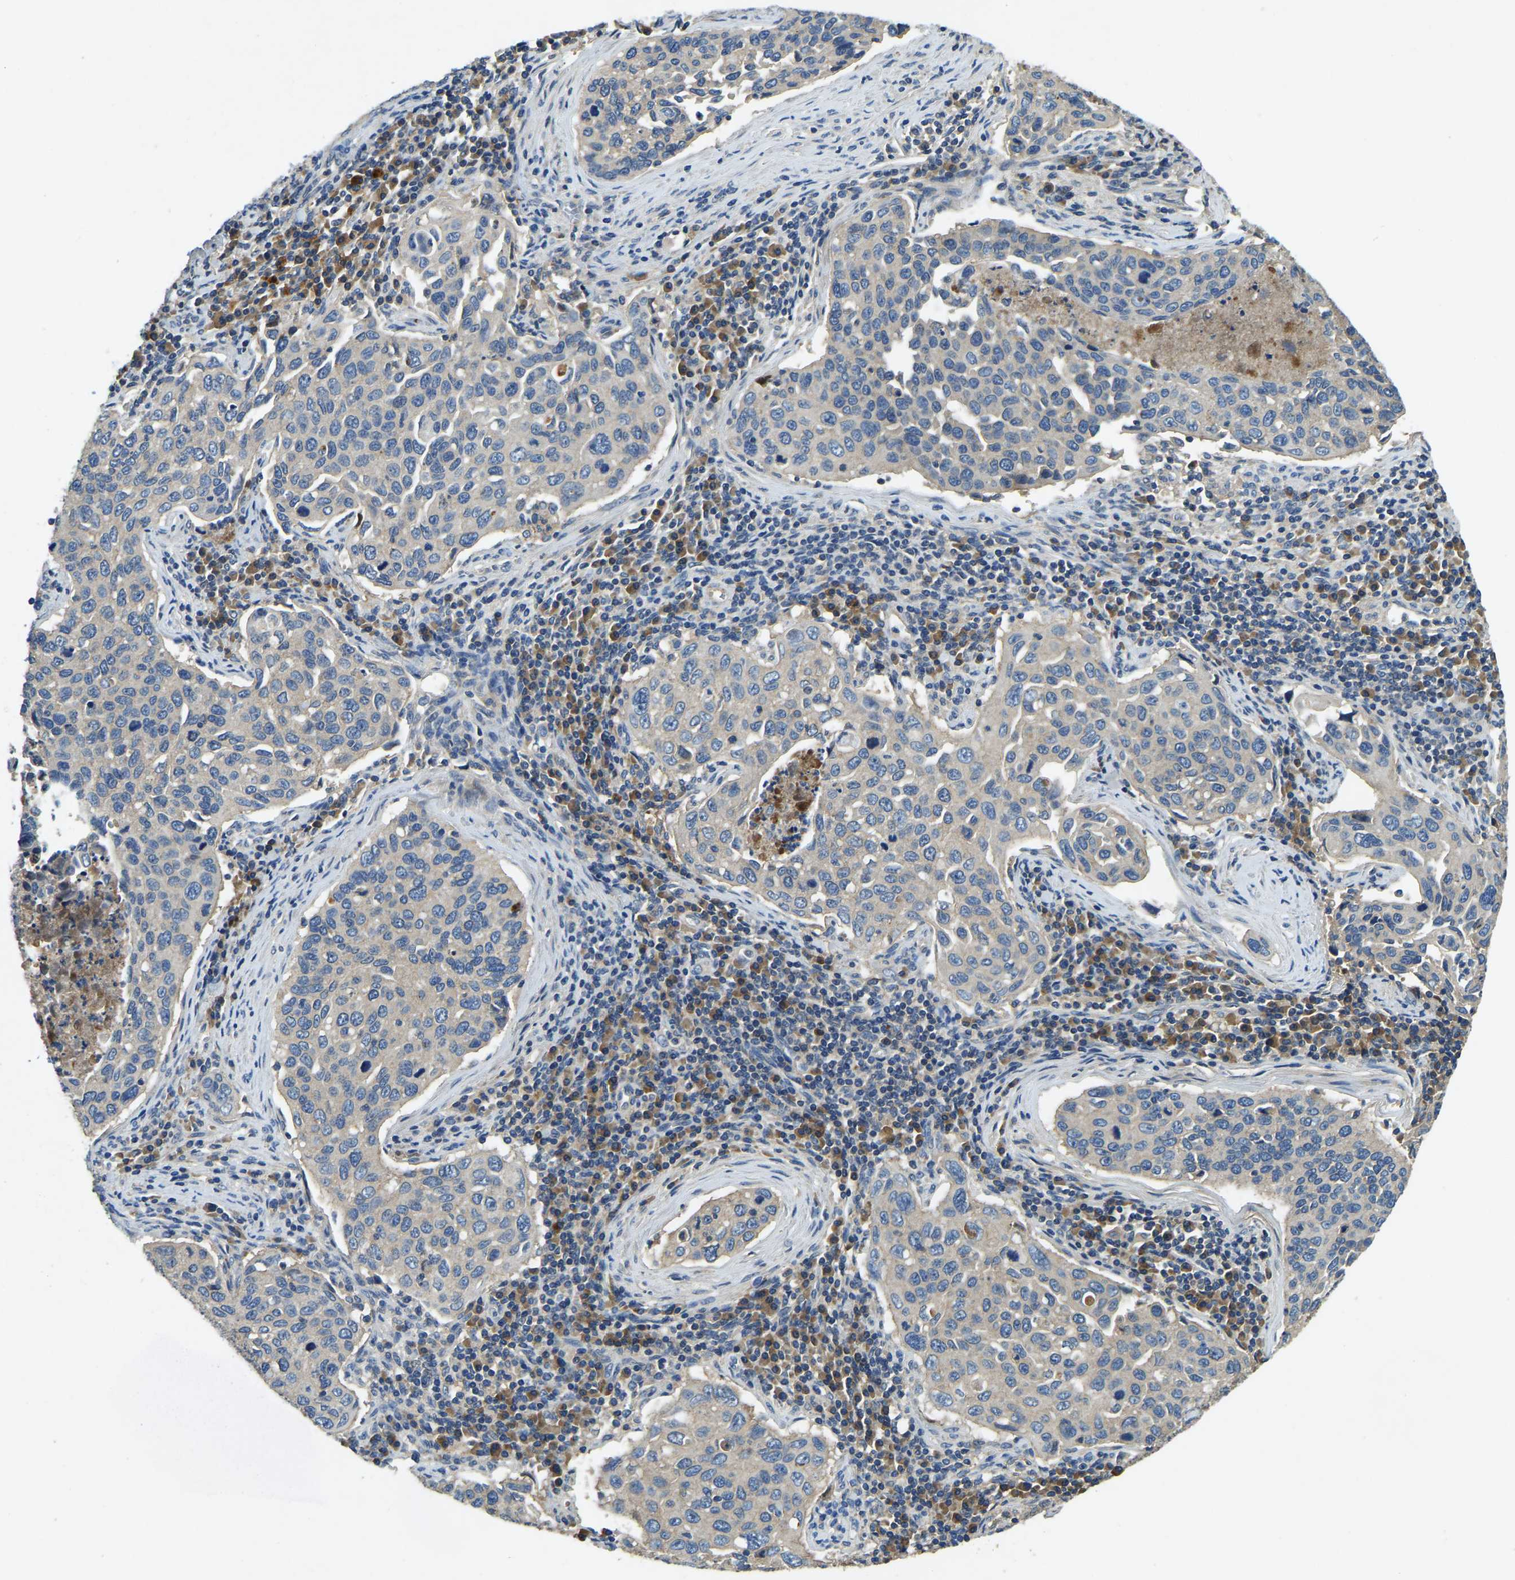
{"staining": {"intensity": "negative", "quantity": "none", "location": "none"}, "tissue": "cervical cancer", "cell_type": "Tumor cells", "image_type": "cancer", "snomed": [{"axis": "morphology", "description": "Squamous cell carcinoma, NOS"}, {"axis": "topography", "description": "Cervix"}], "caption": "This is an immunohistochemistry (IHC) image of human cervical cancer (squamous cell carcinoma). There is no positivity in tumor cells.", "gene": "ATP8B1", "patient": {"sex": "female", "age": 53}}